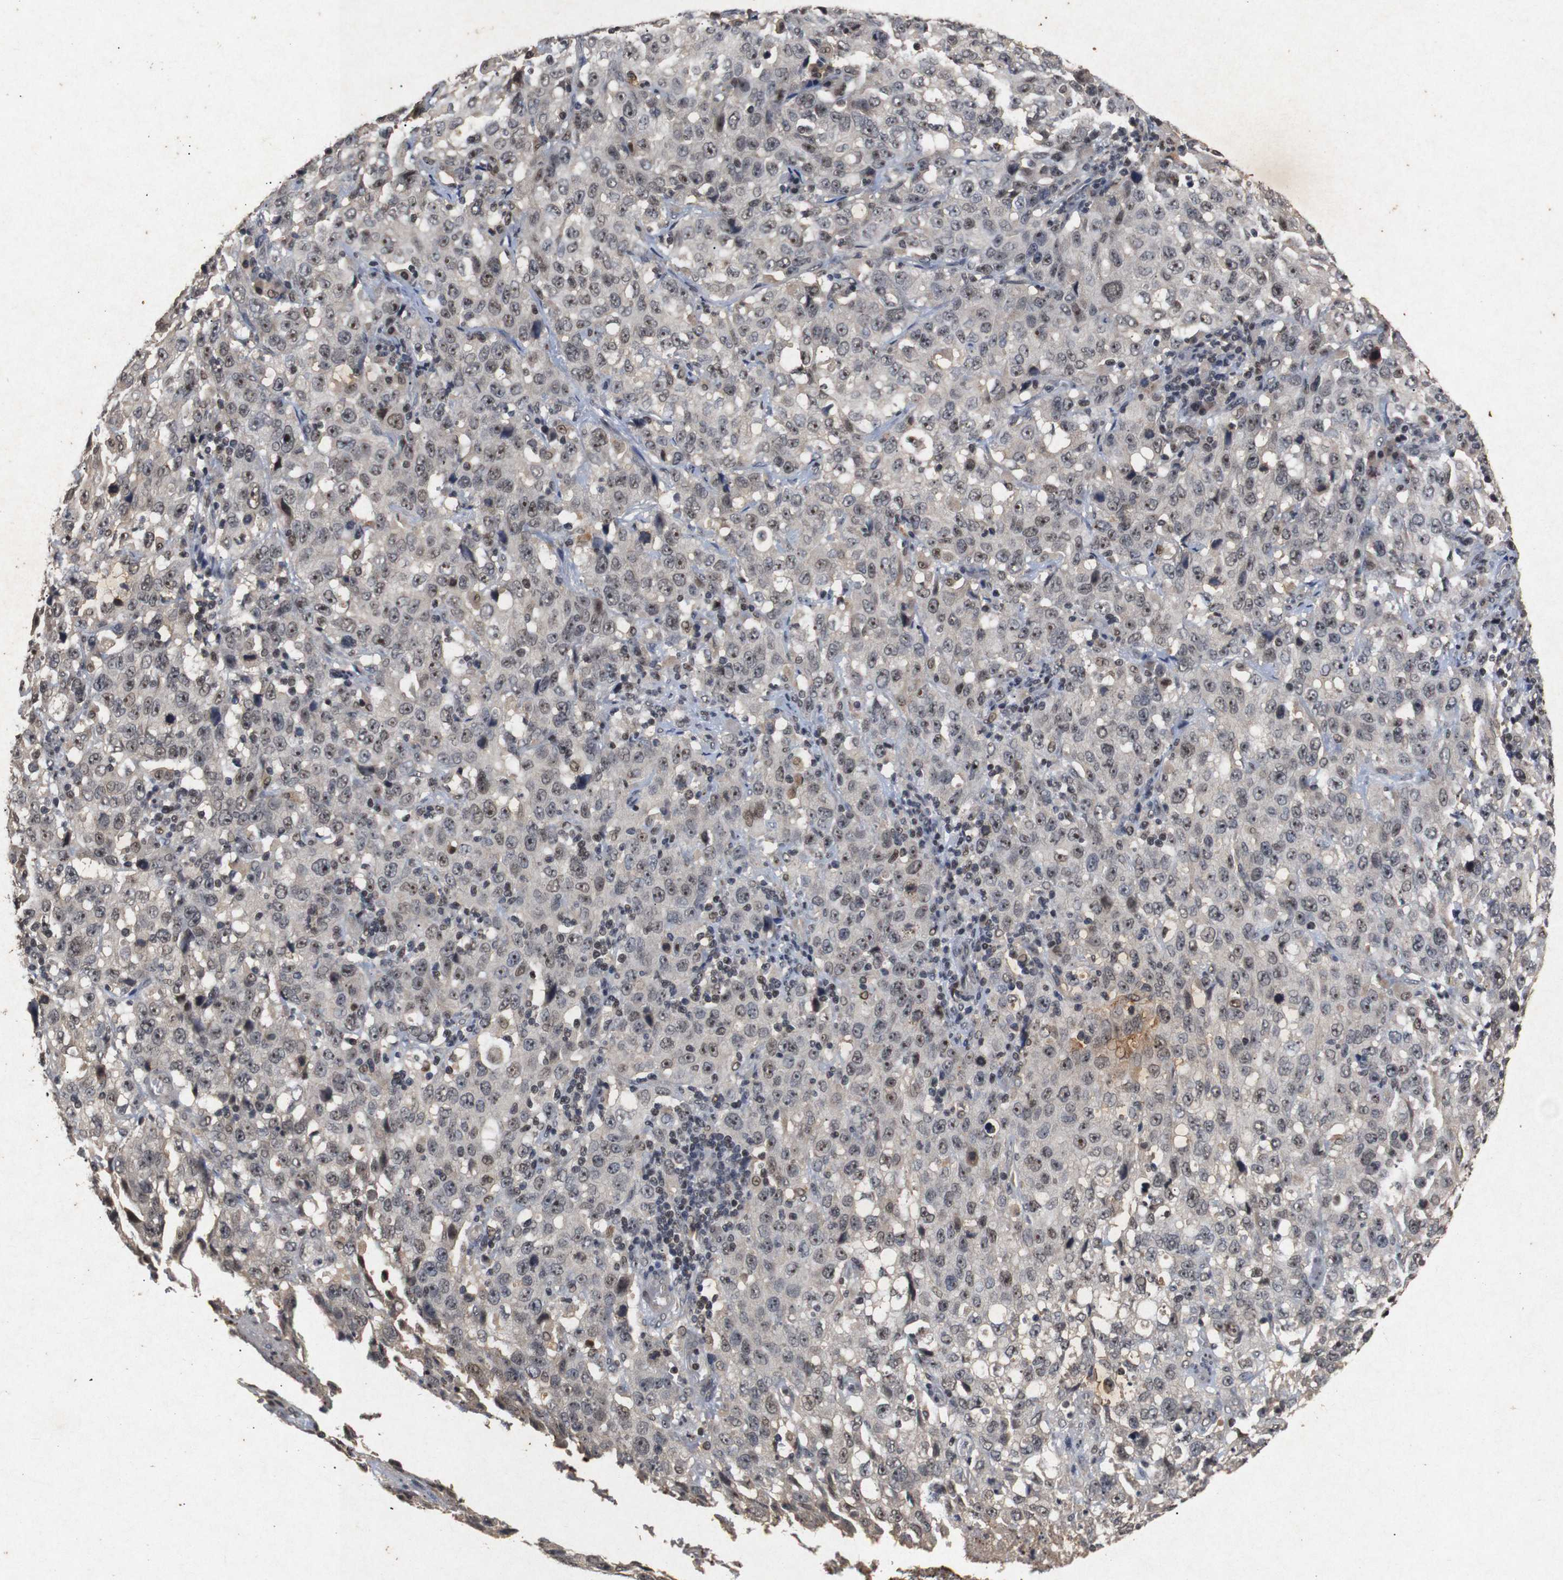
{"staining": {"intensity": "moderate", "quantity": ">75%", "location": "nuclear"}, "tissue": "stomach cancer", "cell_type": "Tumor cells", "image_type": "cancer", "snomed": [{"axis": "morphology", "description": "Normal tissue, NOS"}, {"axis": "morphology", "description": "Adenocarcinoma, NOS"}, {"axis": "topography", "description": "Stomach"}], "caption": "Tumor cells display moderate nuclear expression in approximately >75% of cells in stomach cancer (adenocarcinoma). Immunohistochemistry stains the protein of interest in brown and the nuclei are stained blue.", "gene": "PARN", "patient": {"sex": "male", "age": 48}}